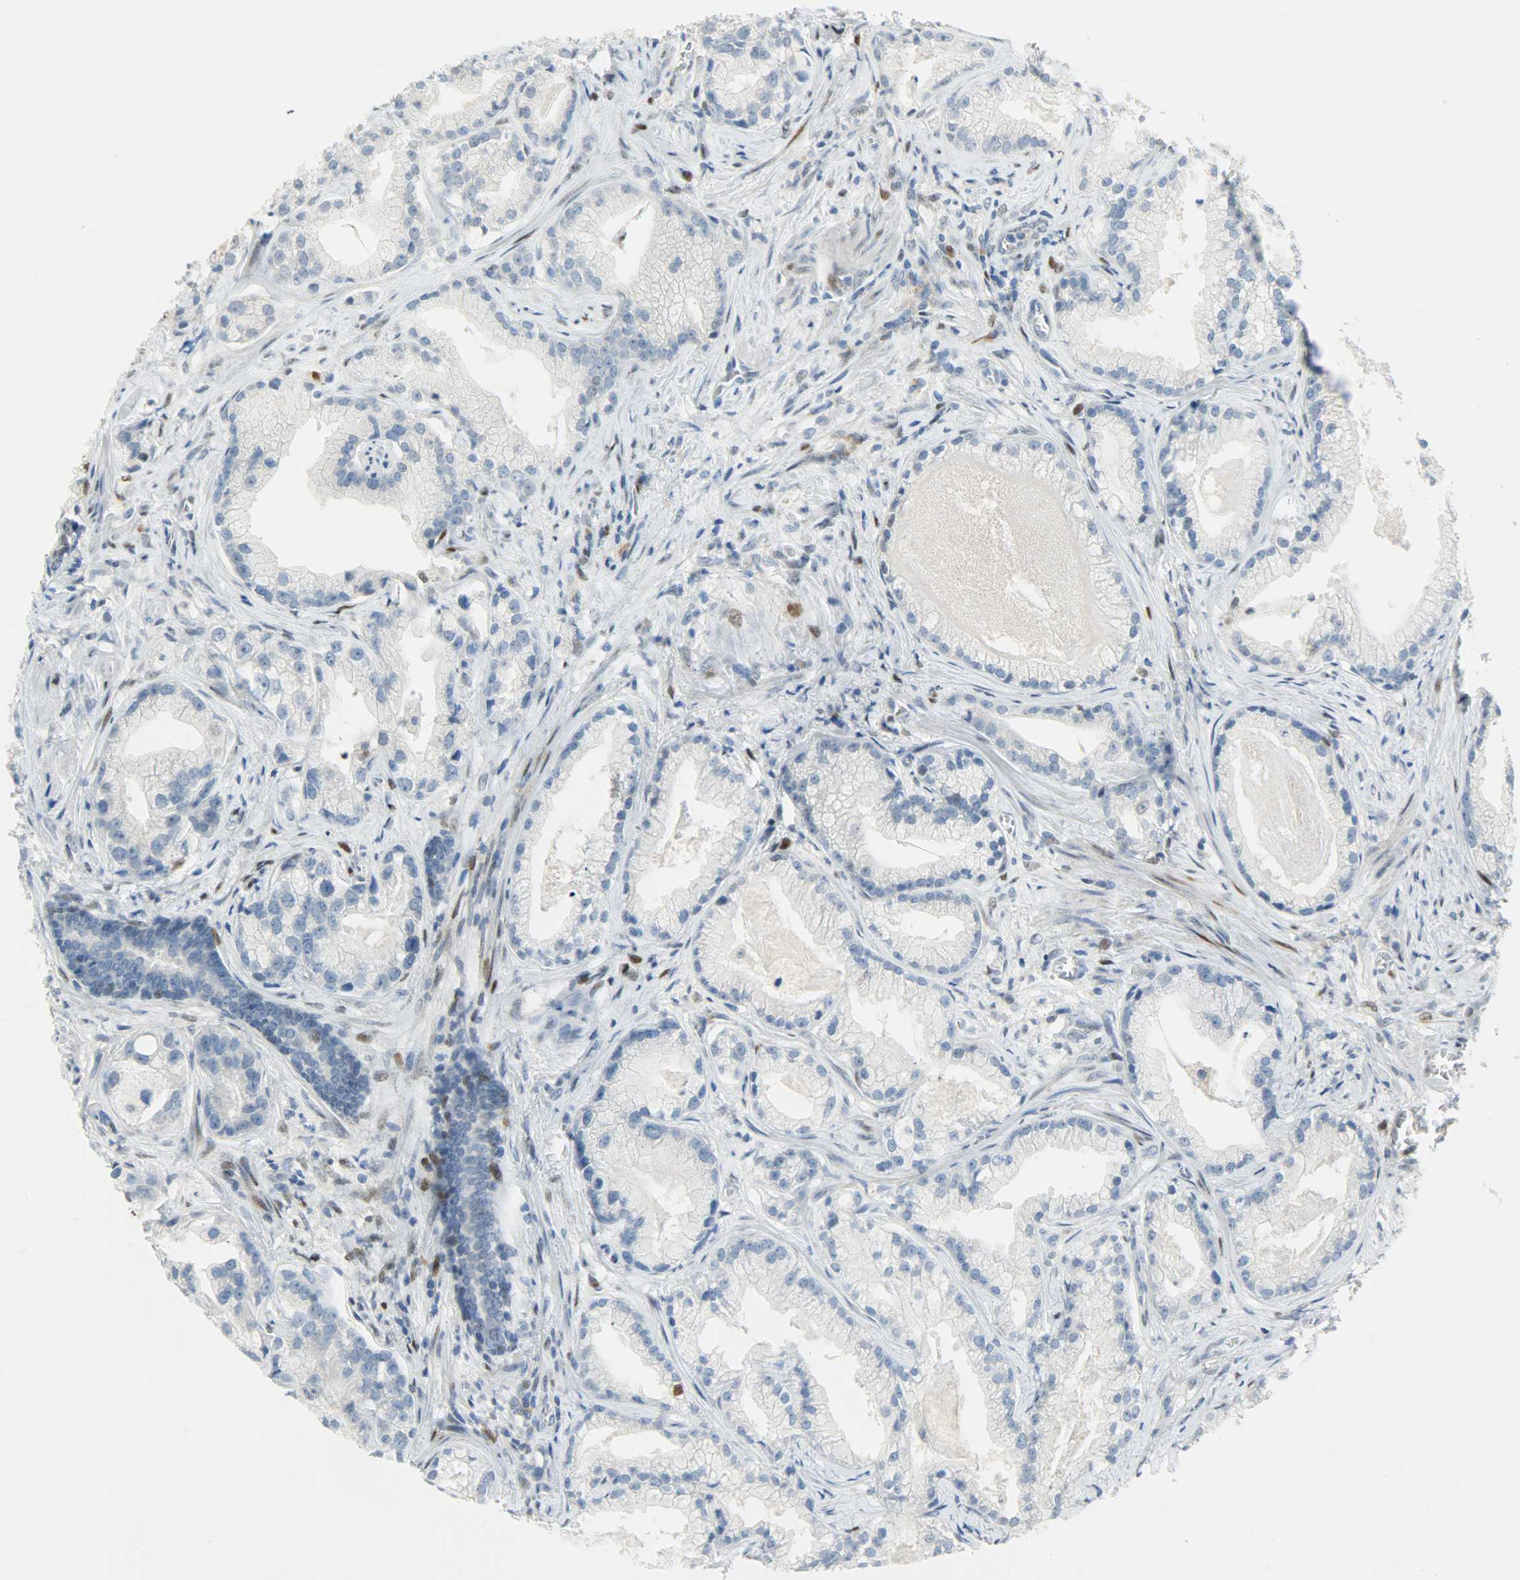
{"staining": {"intensity": "negative", "quantity": "none", "location": "none"}, "tissue": "prostate cancer", "cell_type": "Tumor cells", "image_type": "cancer", "snomed": [{"axis": "morphology", "description": "Adenocarcinoma, Low grade"}, {"axis": "topography", "description": "Prostate"}], "caption": "This image is of prostate cancer (low-grade adenocarcinoma) stained with immunohistochemistry to label a protein in brown with the nuclei are counter-stained blue. There is no expression in tumor cells.", "gene": "JUNB", "patient": {"sex": "male", "age": 59}}